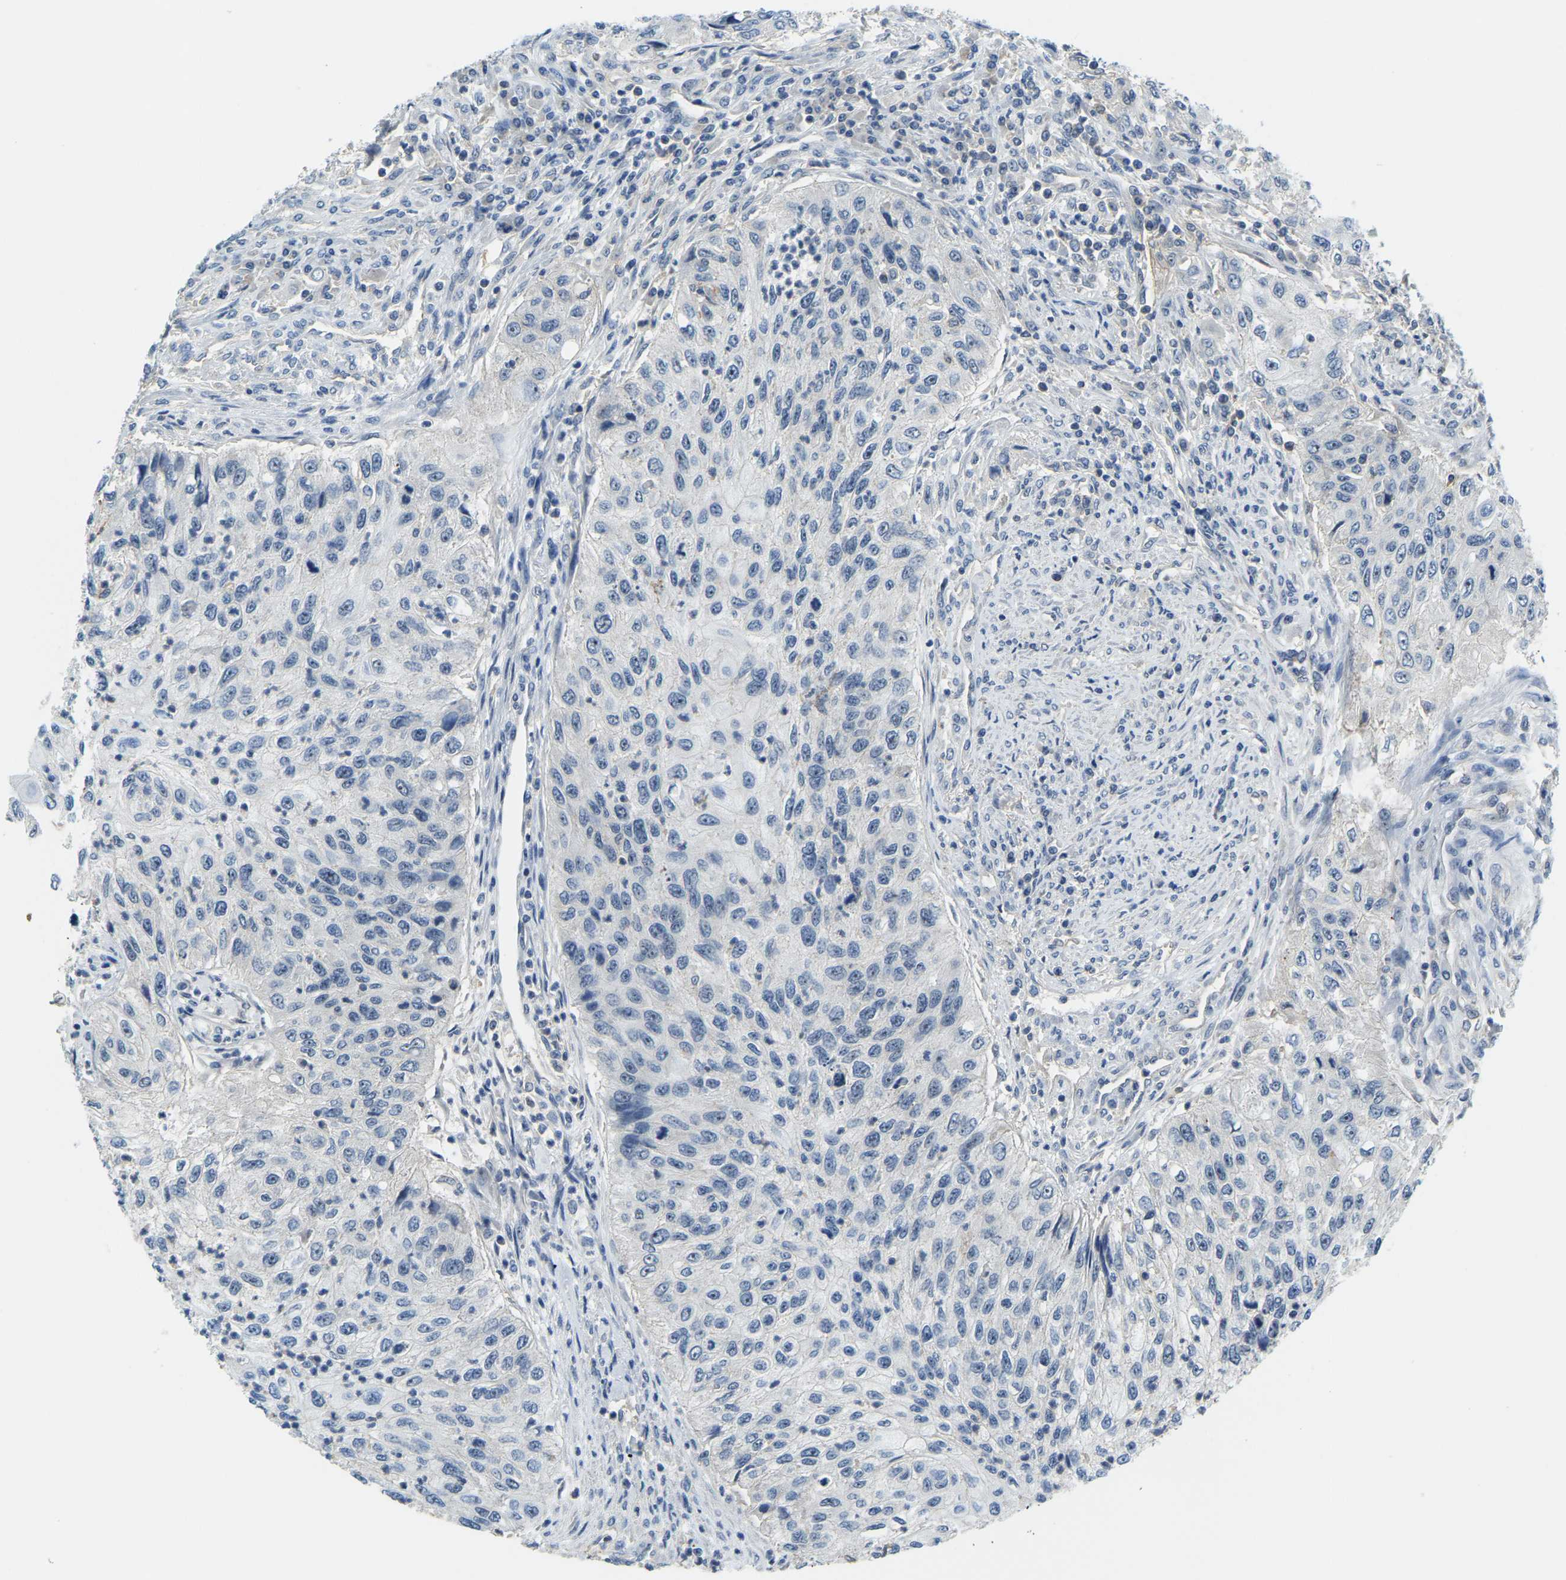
{"staining": {"intensity": "negative", "quantity": "none", "location": "none"}, "tissue": "urothelial cancer", "cell_type": "Tumor cells", "image_type": "cancer", "snomed": [{"axis": "morphology", "description": "Urothelial carcinoma, High grade"}, {"axis": "topography", "description": "Urinary bladder"}], "caption": "Protein analysis of urothelial cancer exhibits no significant staining in tumor cells.", "gene": "RRP1", "patient": {"sex": "female", "age": 60}}